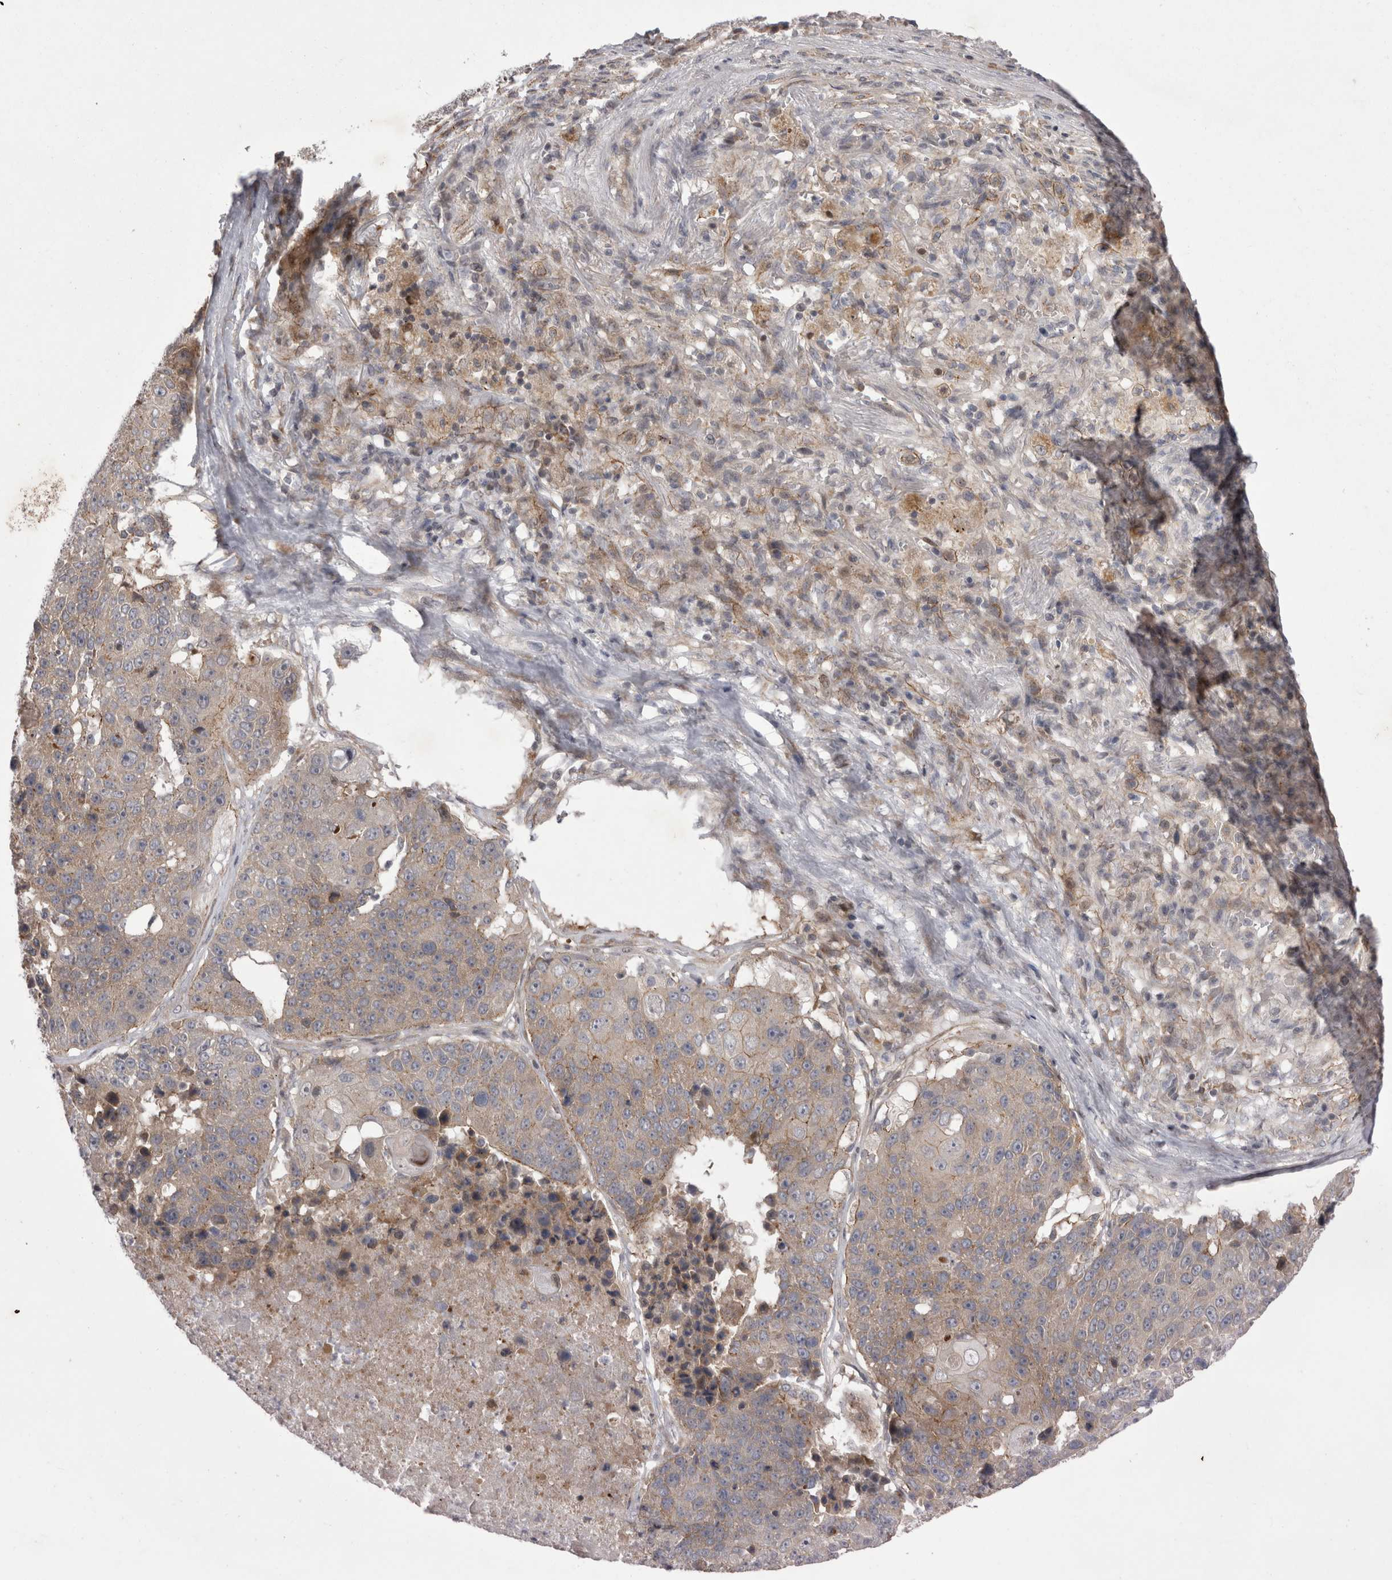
{"staining": {"intensity": "weak", "quantity": "25%-75%", "location": "cytoplasmic/membranous"}, "tissue": "lung cancer", "cell_type": "Tumor cells", "image_type": "cancer", "snomed": [{"axis": "morphology", "description": "Squamous cell carcinoma, NOS"}, {"axis": "topography", "description": "Lung"}], "caption": "High-power microscopy captured an immunohistochemistry photomicrograph of lung cancer (squamous cell carcinoma), revealing weak cytoplasmic/membranous expression in about 25%-75% of tumor cells.", "gene": "NENF", "patient": {"sex": "male", "age": 61}}